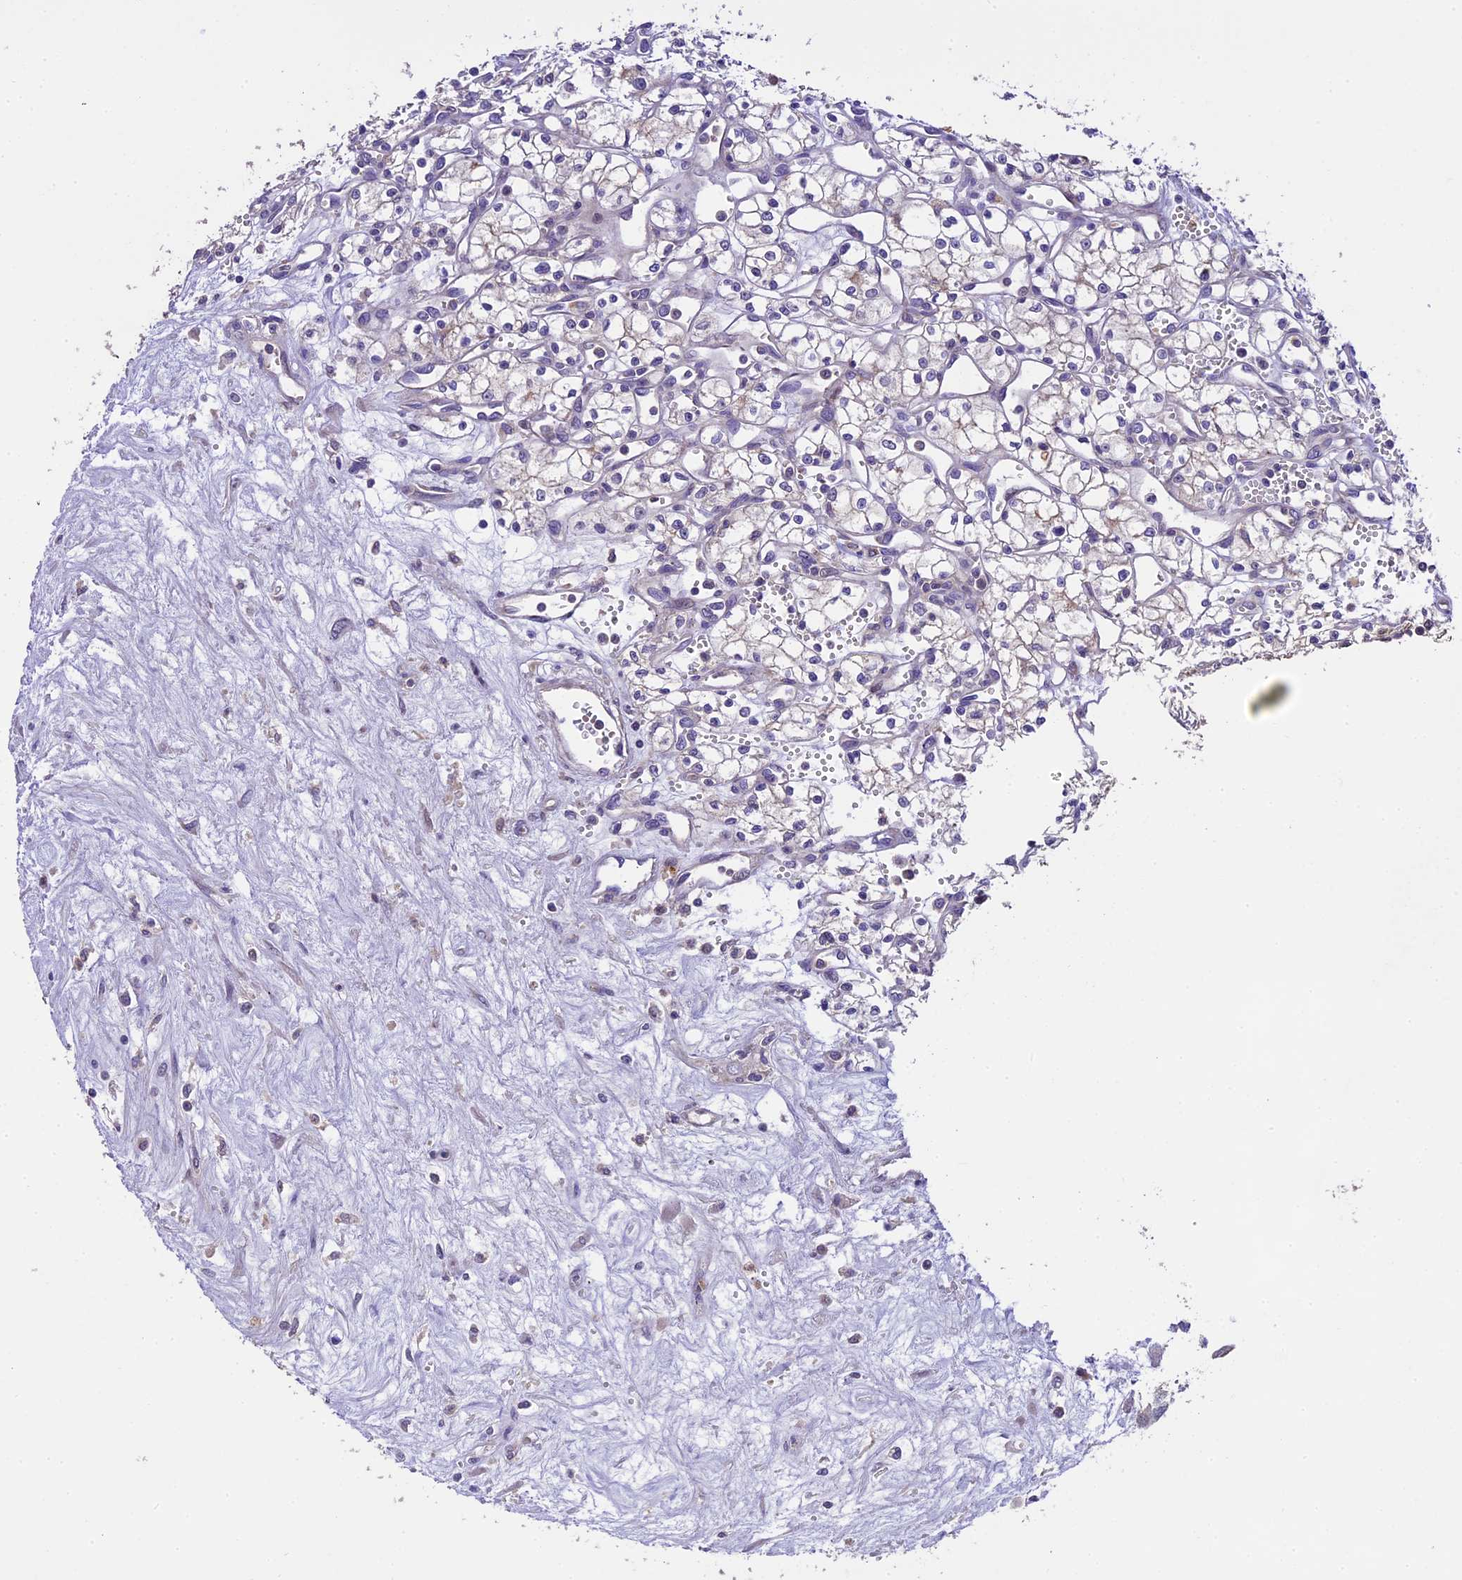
{"staining": {"intensity": "negative", "quantity": "none", "location": "none"}, "tissue": "renal cancer", "cell_type": "Tumor cells", "image_type": "cancer", "snomed": [{"axis": "morphology", "description": "Adenocarcinoma, NOS"}, {"axis": "topography", "description": "Kidney"}], "caption": "Renal cancer (adenocarcinoma) stained for a protein using IHC shows no staining tumor cells.", "gene": "DGKH", "patient": {"sex": "male", "age": 59}}